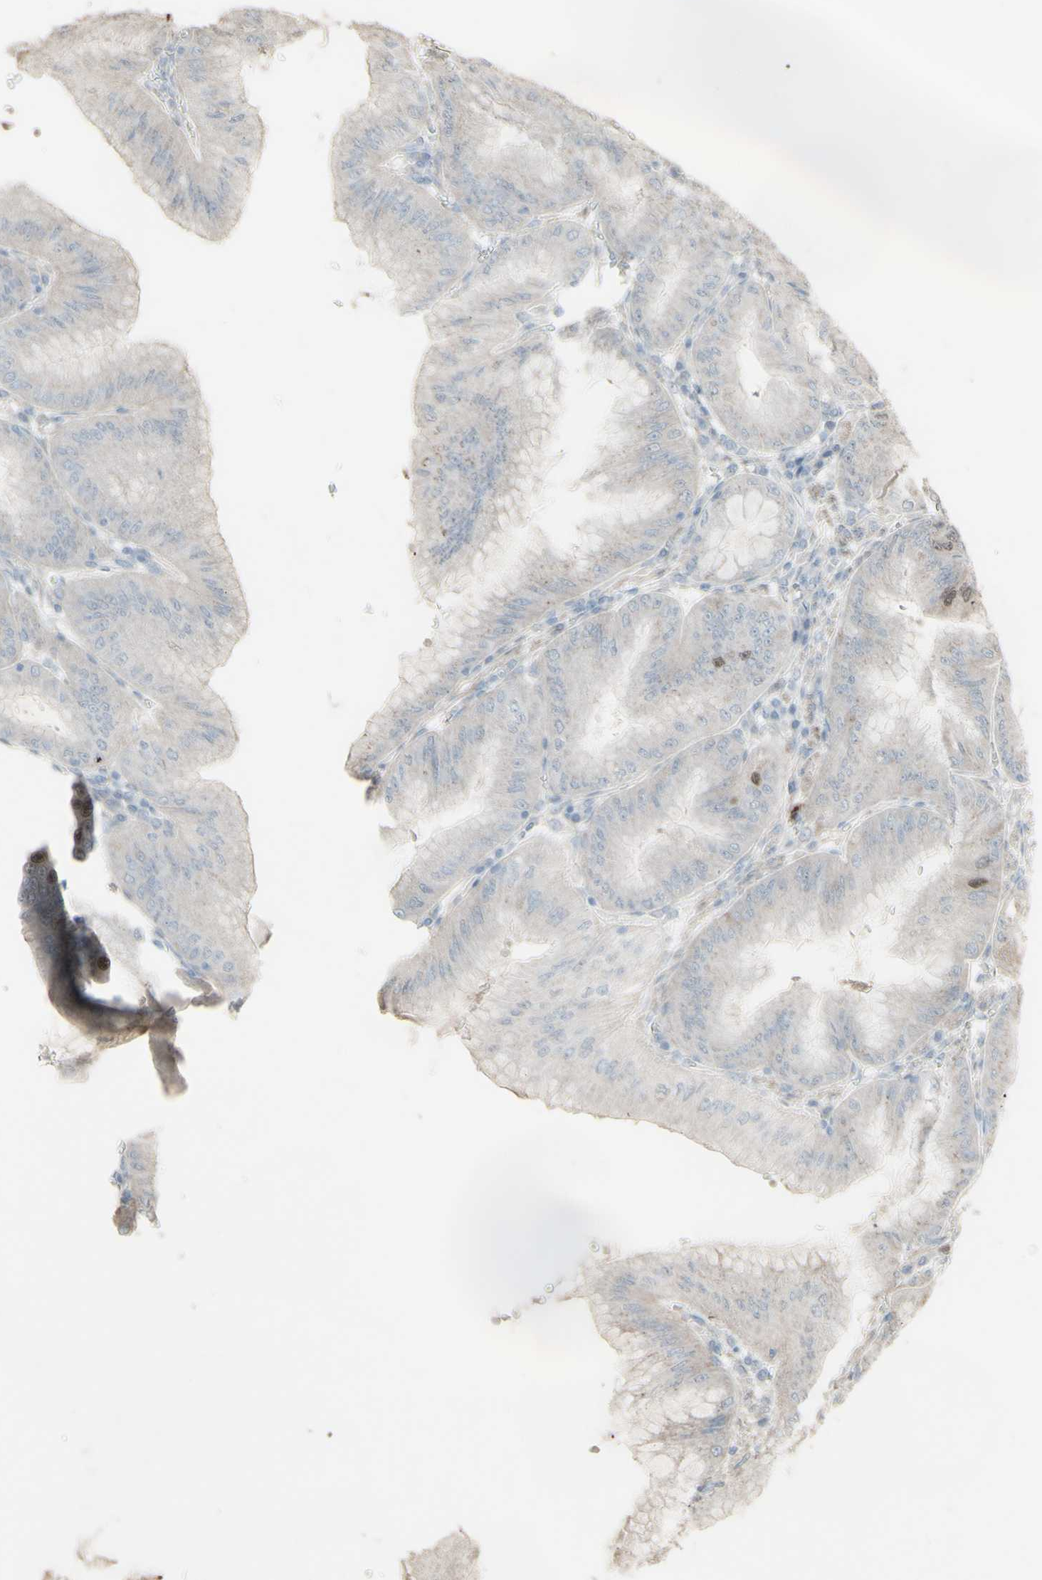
{"staining": {"intensity": "moderate", "quantity": "<25%", "location": "cytoplasmic/membranous,nuclear"}, "tissue": "stomach", "cell_type": "Glandular cells", "image_type": "normal", "snomed": [{"axis": "morphology", "description": "Normal tissue, NOS"}, {"axis": "topography", "description": "Stomach, lower"}], "caption": "An image showing moderate cytoplasmic/membranous,nuclear positivity in about <25% of glandular cells in unremarkable stomach, as visualized by brown immunohistochemical staining.", "gene": "GMNN", "patient": {"sex": "male", "age": 71}}